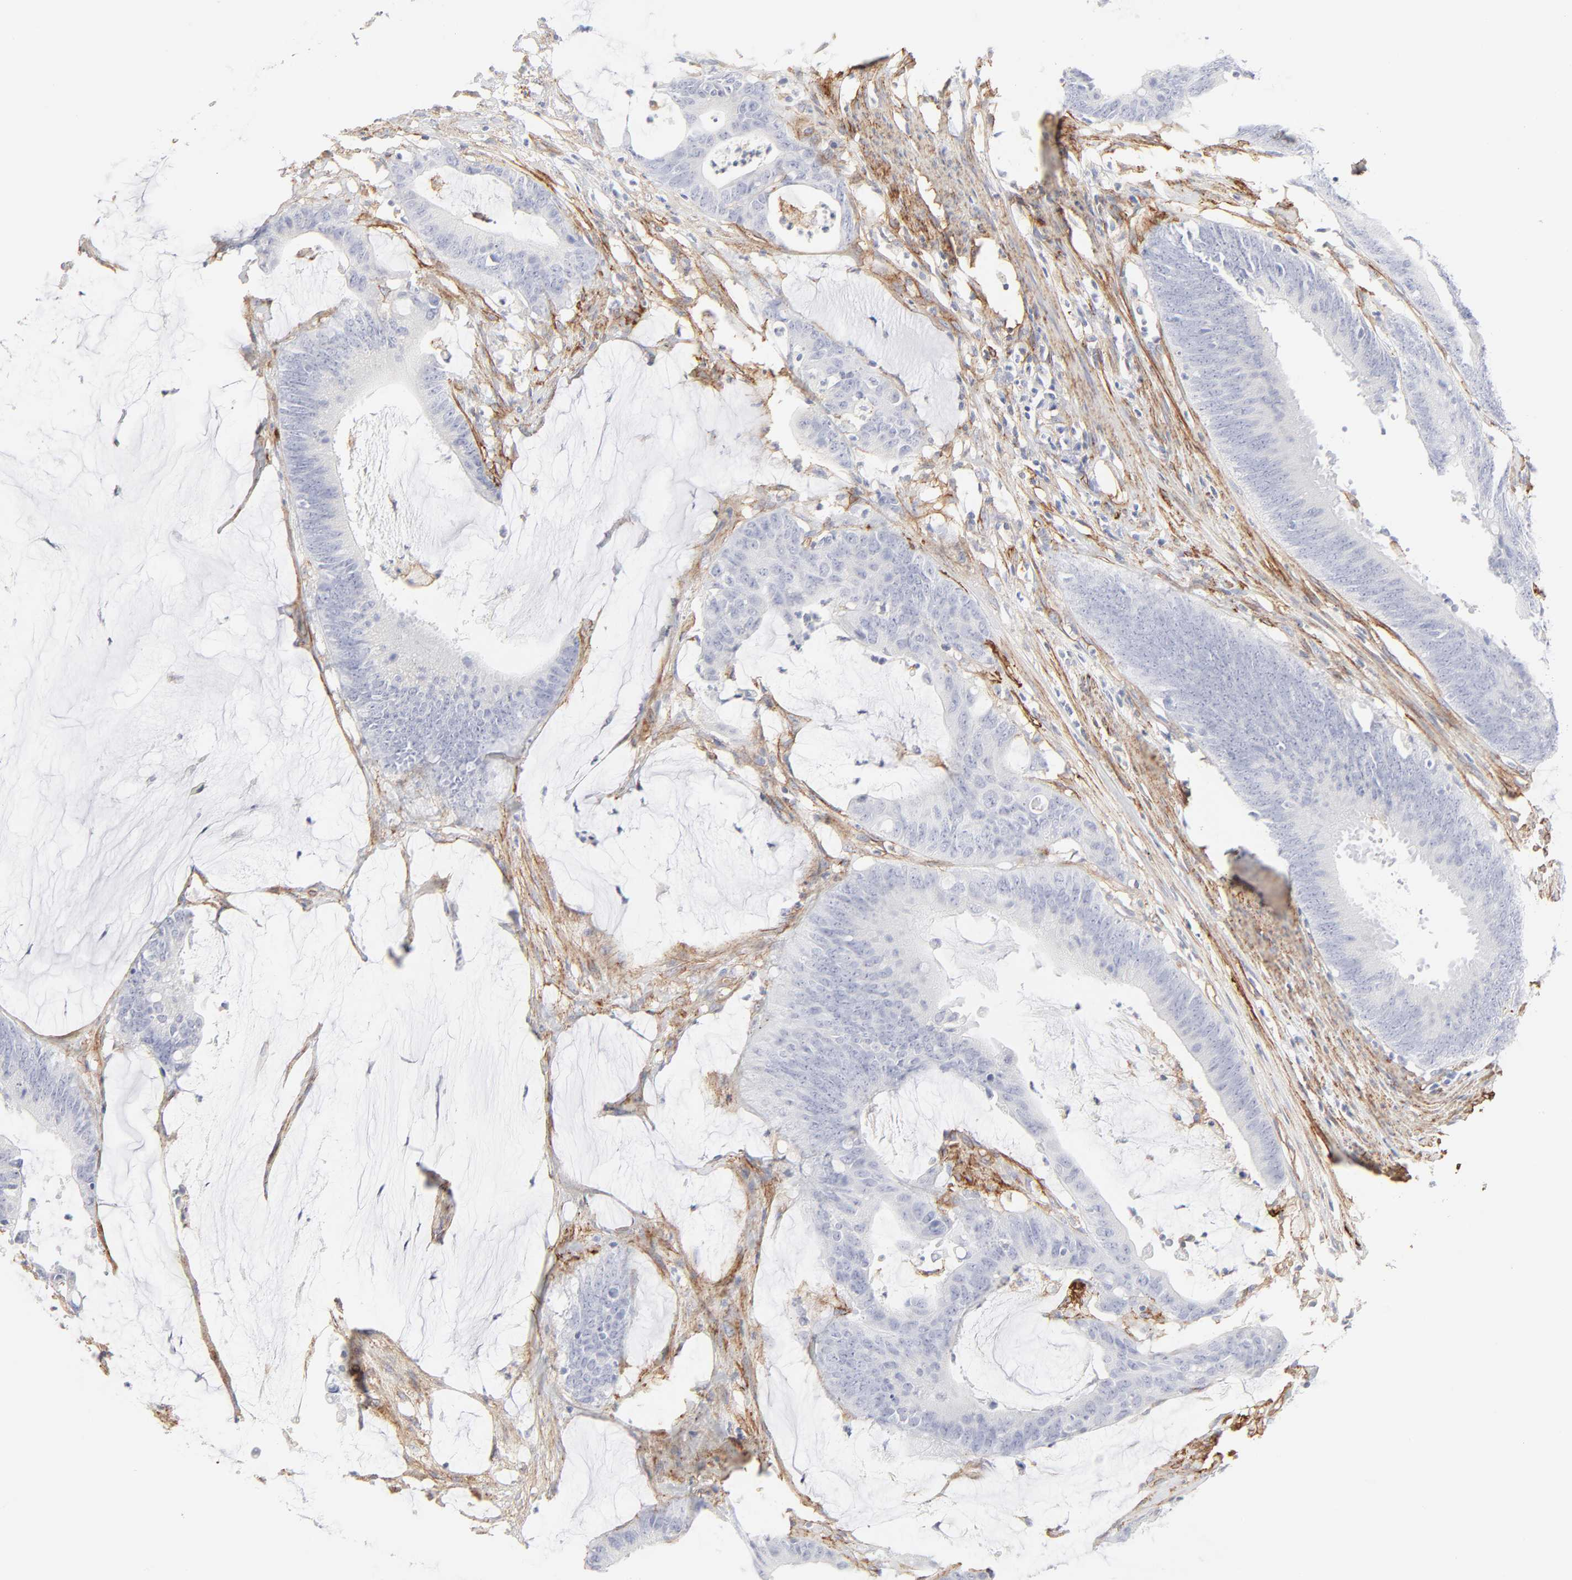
{"staining": {"intensity": "negative", "quantity": "none", "location": "none"}, "tissue": "colorectal cancer", "cell_type": "Tumor cells", "image_type": "cancer", "snomed": [{"axis": "morphology", "description": "Adenocarcinoma, NOS"}, {"axis": "topography", "description": "Rectum"}], "caption": "Immunohistochemistry image of neoplastic tissue: human colorectal cancer stained with DAB displays no significant protein staining in tumor cells.", "gene": "ITGA5", "patient": {"sex": "female", "age": 66}}